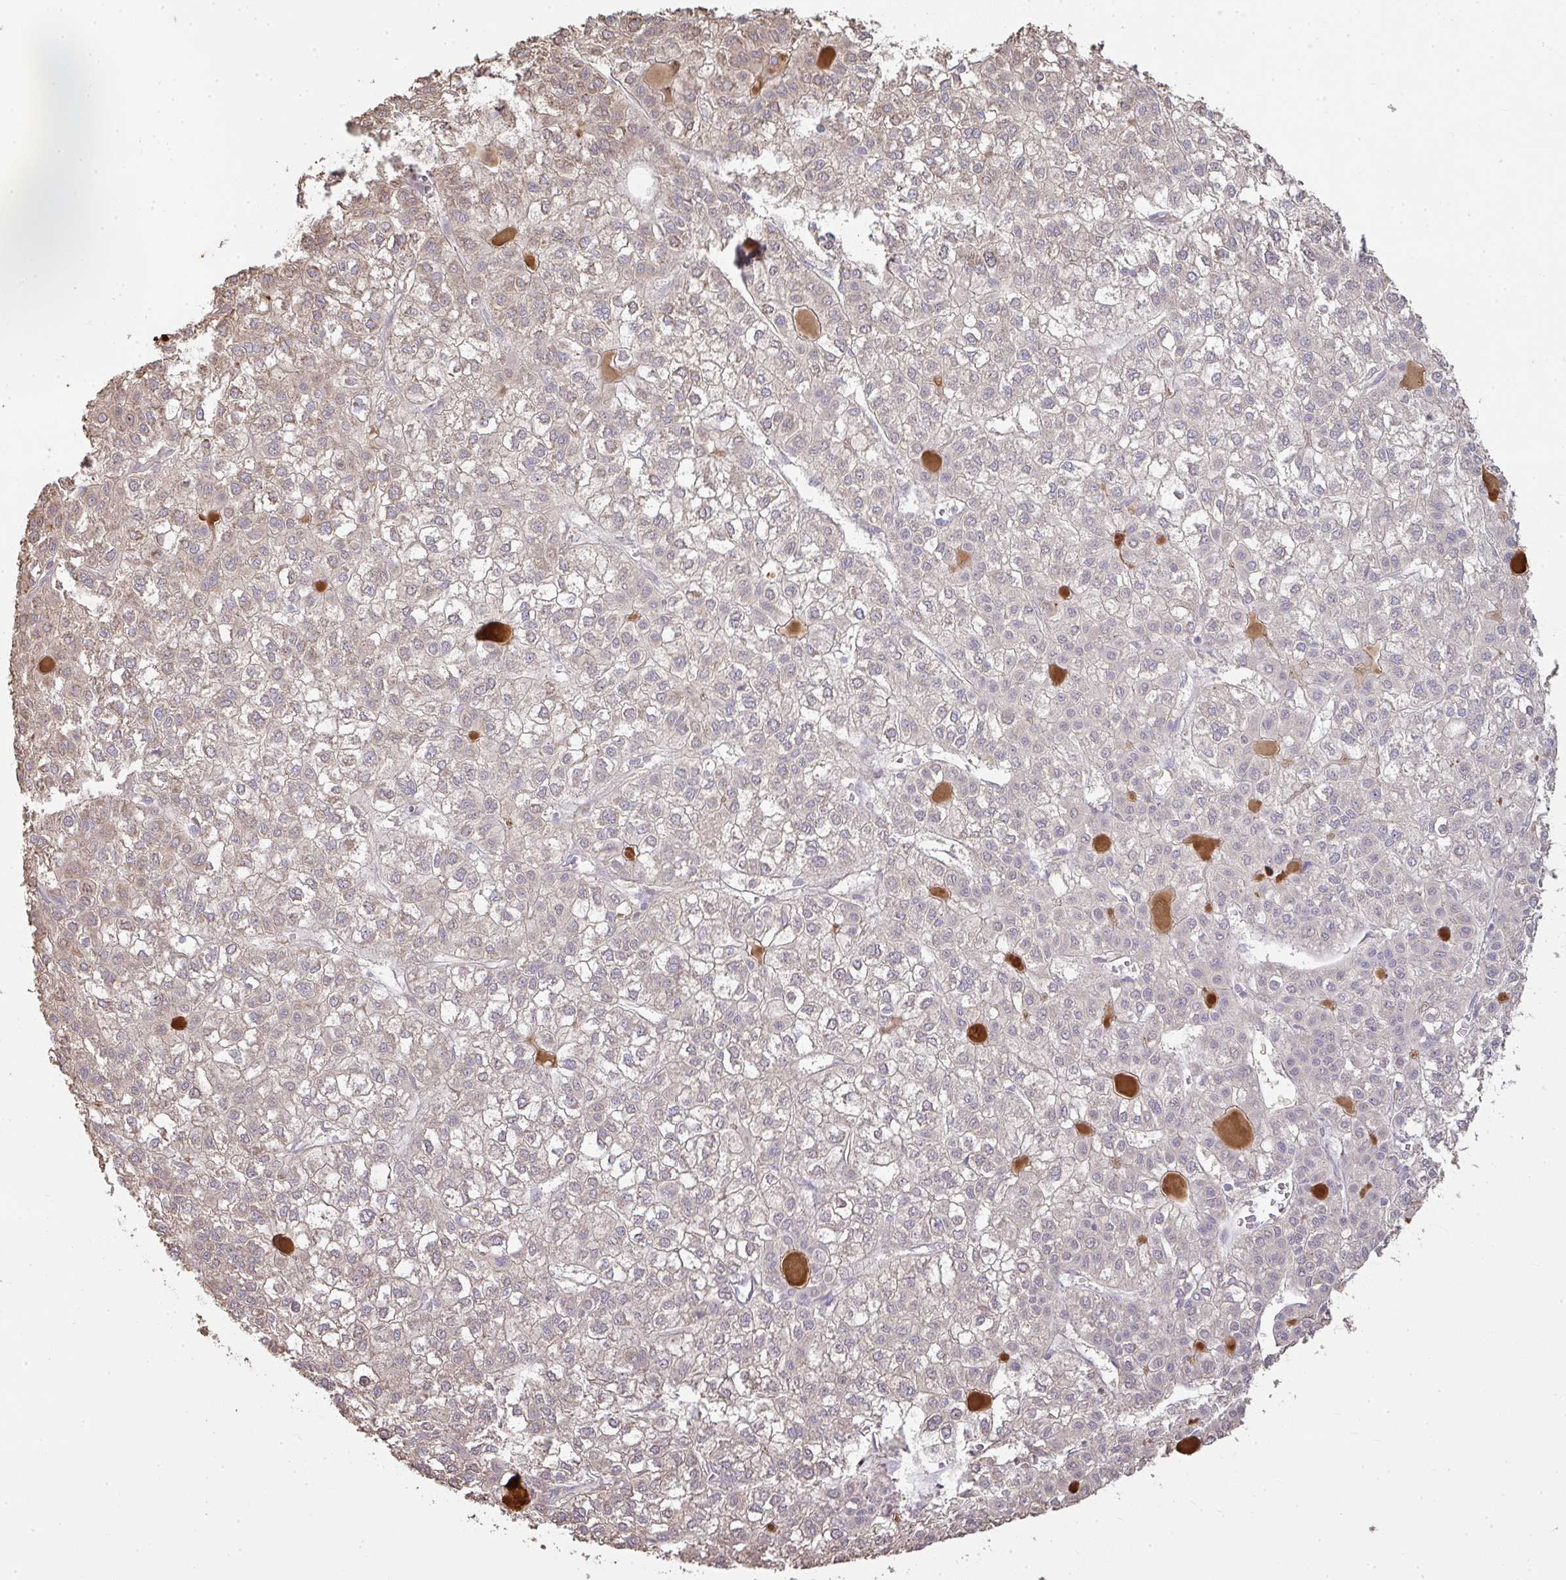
{"staining": {"intensity": "negative", "quantity": "none", "location": "none"}, "tissue": "liver cancer", "cell_type": "Tumor cells", "image_type": "cancer", "snomed": [{"axis": "morphology", "description": "Carcinoma, Hepatocellular, NOS"}, {"axis": "topography", "description": "Liver"}], "caption": "Tumor cells show no significant protein positivity in liver cancer.", "gene": "BRINP3", "patient": {"sex": "female", "age": 43}}